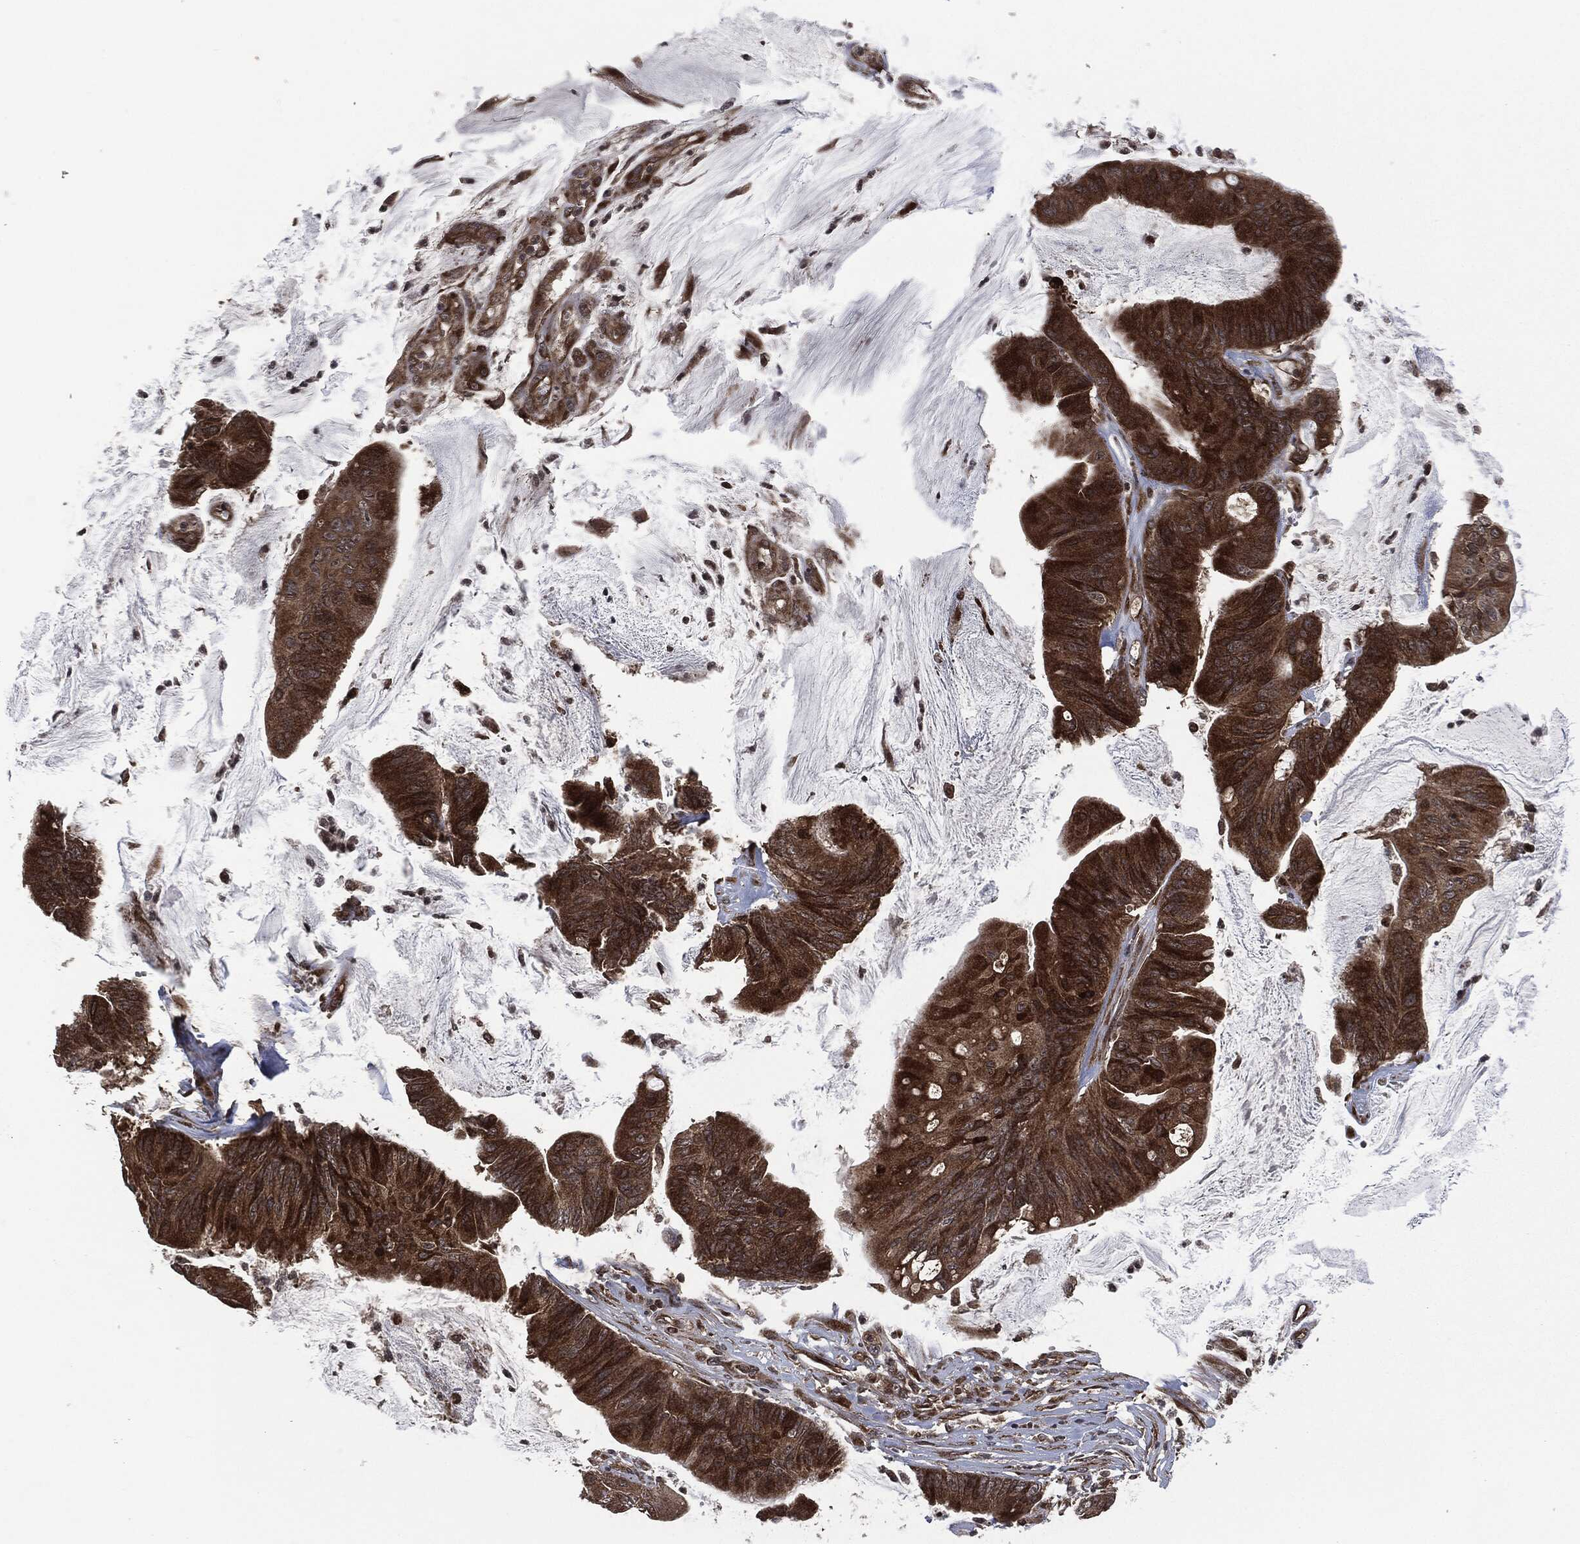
{"staining": {"intensity": "moderate", "quantity": ">75%", "location": "cytoplasmic/membranous"}, "tissue": "colorectal cancer", "cell_type": "Tumor cells", "image_type": "cancer", "snomed": [{"axis": "morphology", "description": "Adenocarcinoma, NOS"}, {"axis": "topography", "description": "Colon"}], "caption": "Immunohistochemical staining of human adenocarcinoma (colorectal) shows medium levels of moderate cytoplasmic/membranous protein expression in approximately >75% of tumor cells.", "gene": "HRAS", "patient": {"sex": "female", "age": 69}}